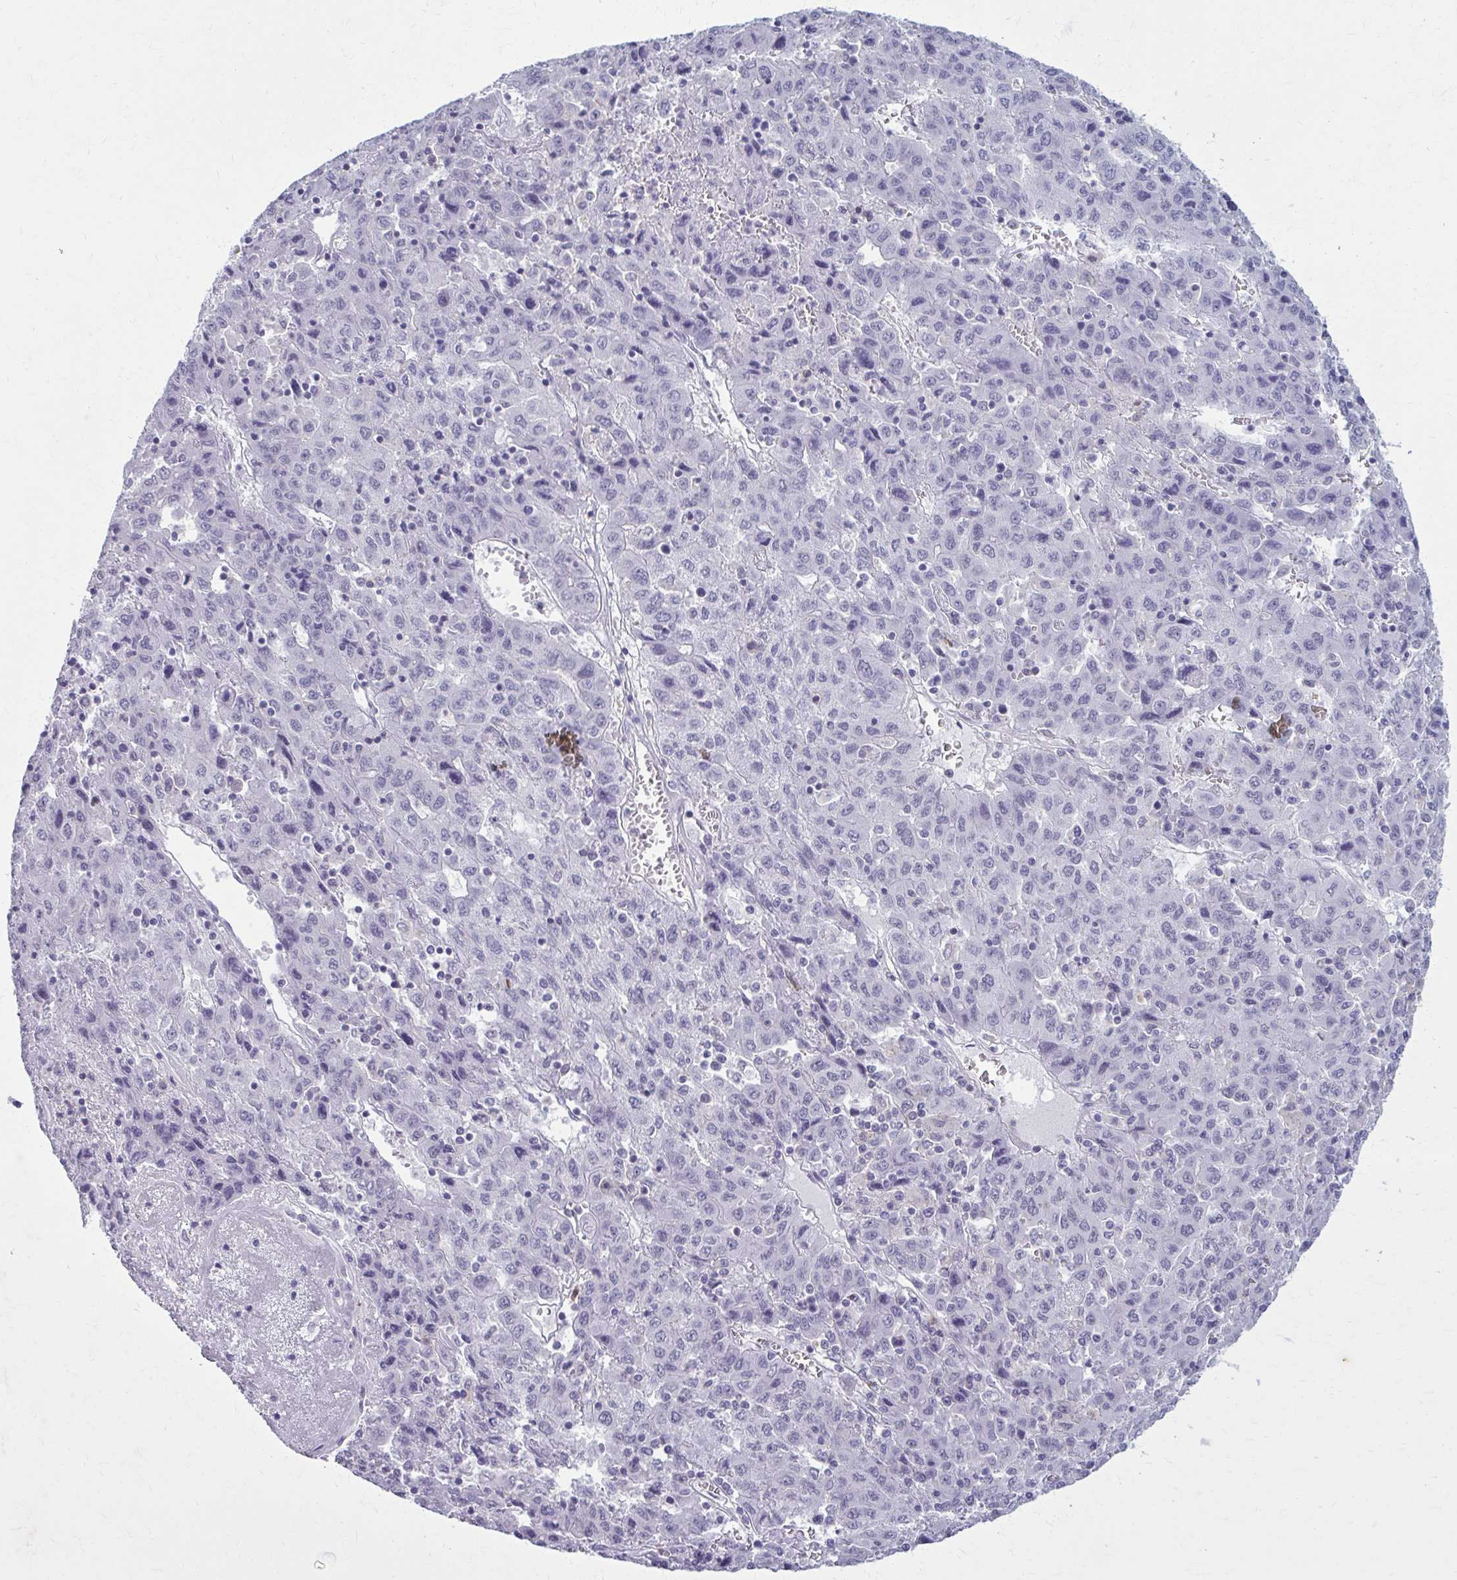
{"staining": {"intensity": "negative", "quantity": "none", "location": "none"}, "tissue": "liver cancer", "cell_type": "Tumor cells", "image_type": "cancer", "snomed": [{"axis": "morphology", "description": "Carcinoma, Hepatocellular, NOS"}, {"axis": "topography", "description": "Liver"}], "caption": "Tumor cells are negative for brown protein staining in hepatocellular carcinoma (liver).", "gene": "CARD9", "patient": {"sex": "female", "age": 53}}